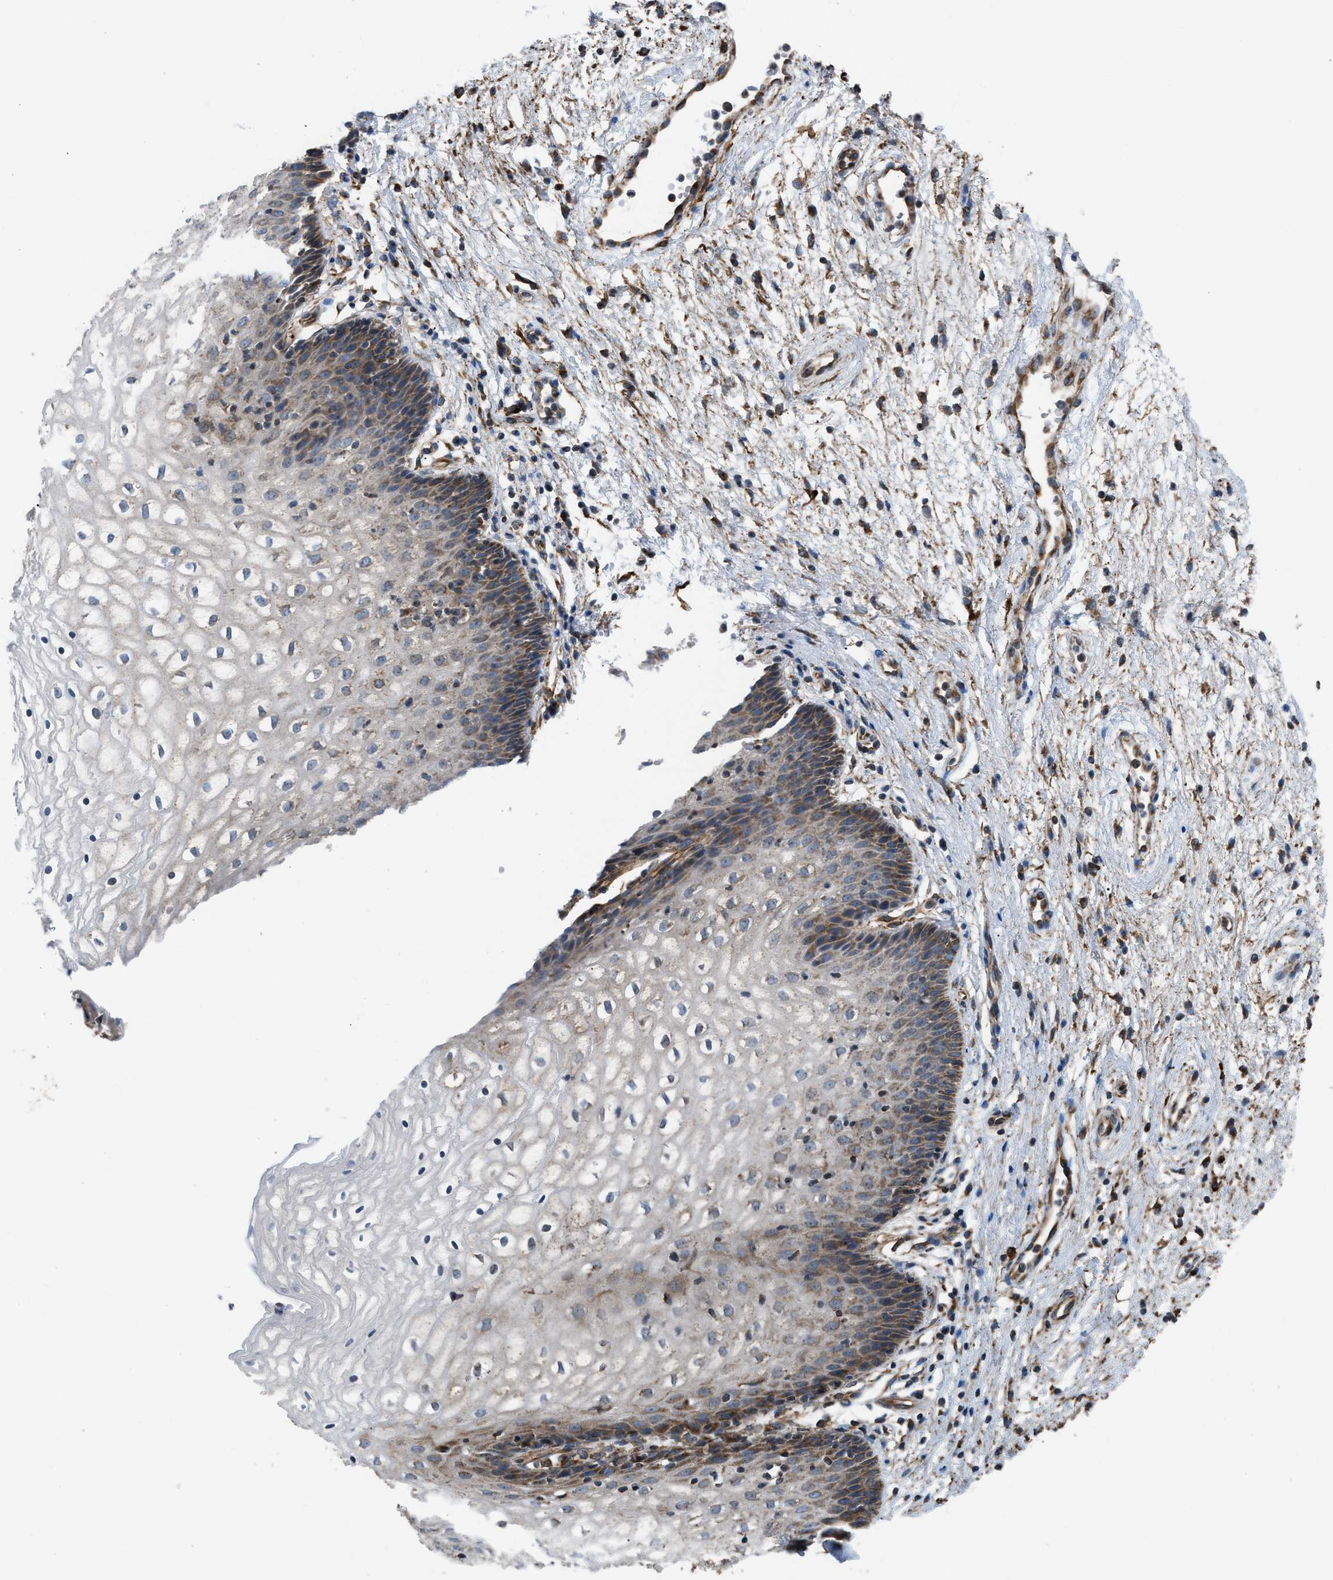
{"staining": {"intensity": "moderate", "quantity": "25%-75%", "location": "cytoplasmic/membranous"}, "tissue": "vagina", "cell_type": "Squamous epithelial cells", "image_type": "normal", "snomed": [{"axis": "morphology", "description": "Normal tissue, NOS"}, {"axis": "topography", "description": "Vagina"}], "caption": "Vagina stained with IHC shows moderate cytoplasmic/membranous expression in approximately 25%-75% of squamous epithelial cells. Using DAB (brown) and hematoxylin (blue) stains, captured at high magnification using brightfield microscopy.", "gene": "SLC10A3", "patient": {"sex": "female", "age": 34}}